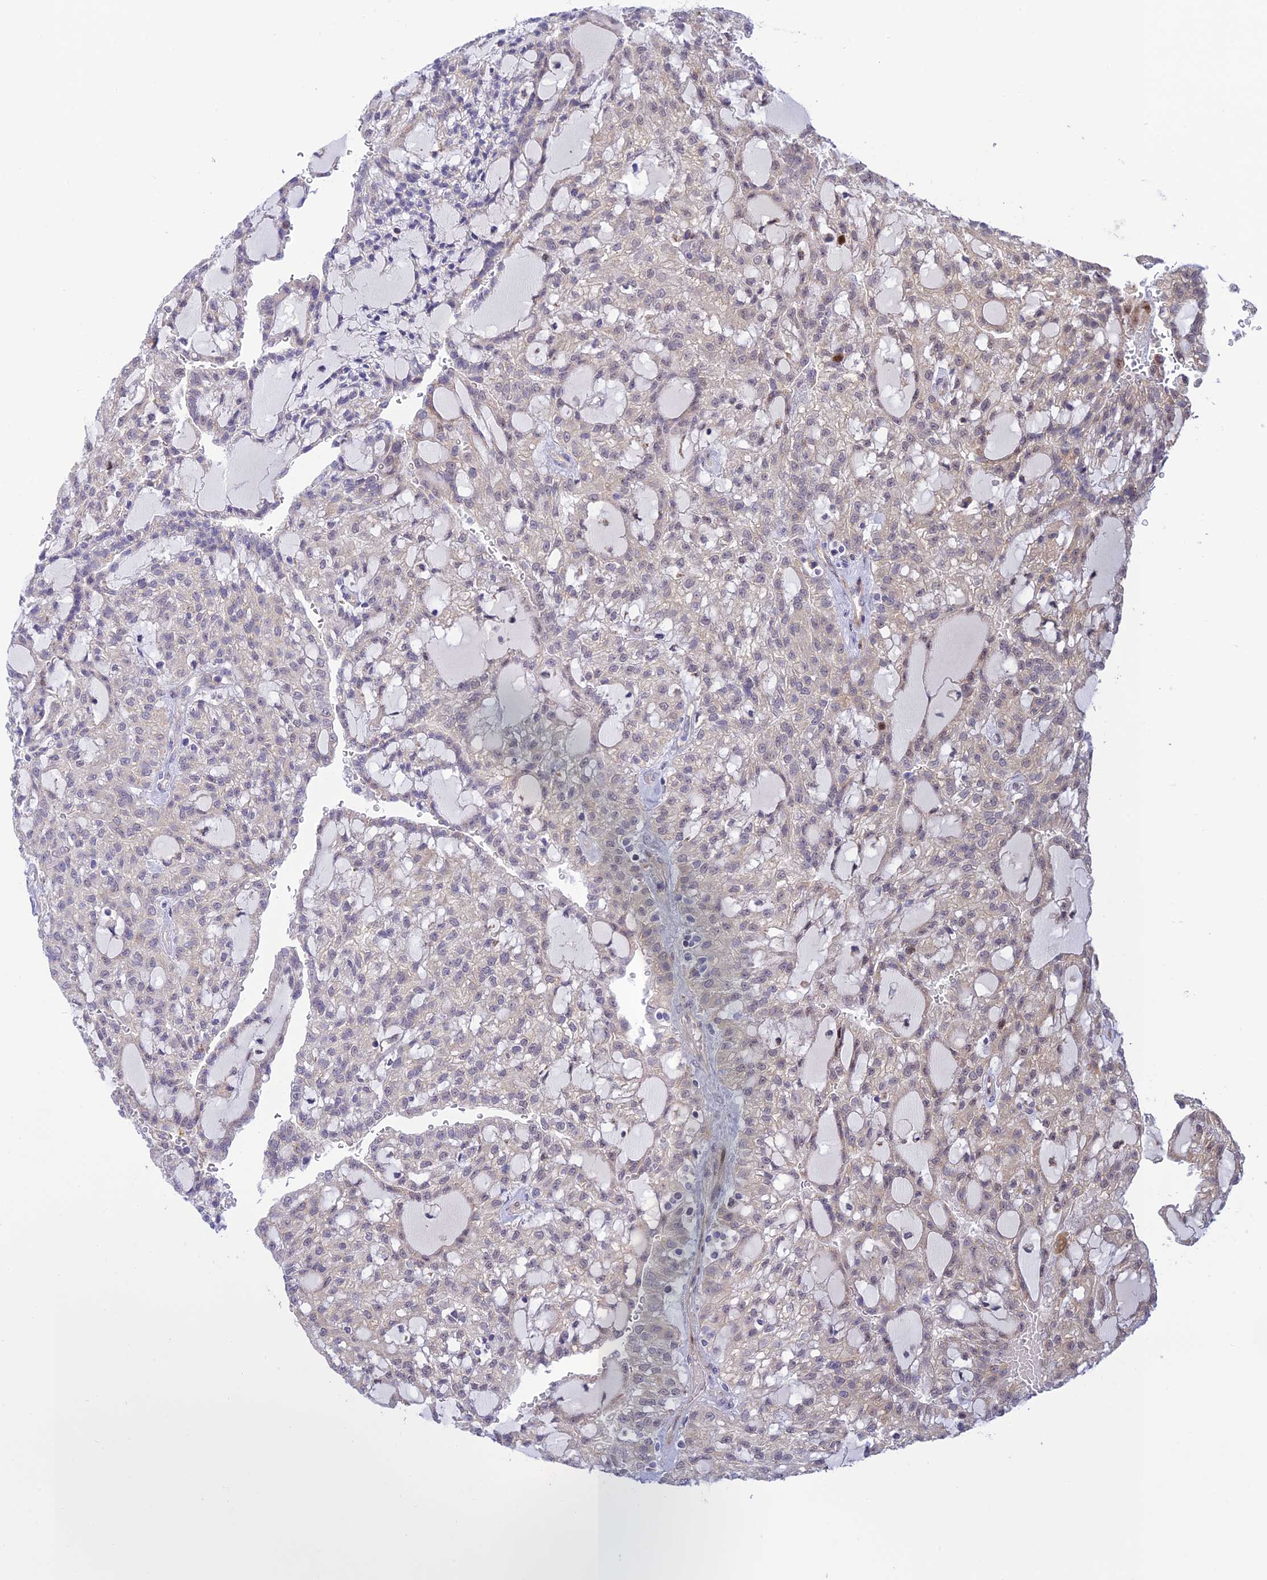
{"staining": {"intensity": "negative", "quantity": "none", "location": "none"}, "tissue": "renal cancer", "cell_type": "Tumor cells", "image_type": "cancer", "snomed": [{"axis": "morphology", "description": "Adenocarcinoma, NOS"}, {"axis": "topography", "description": "Kidney"}], "caption": "Tumor cells show no significant staining in renal cancer (adenocarcinoma).", "gene": "ZNF584", "patient": {"sex": "male", "age": 63}}